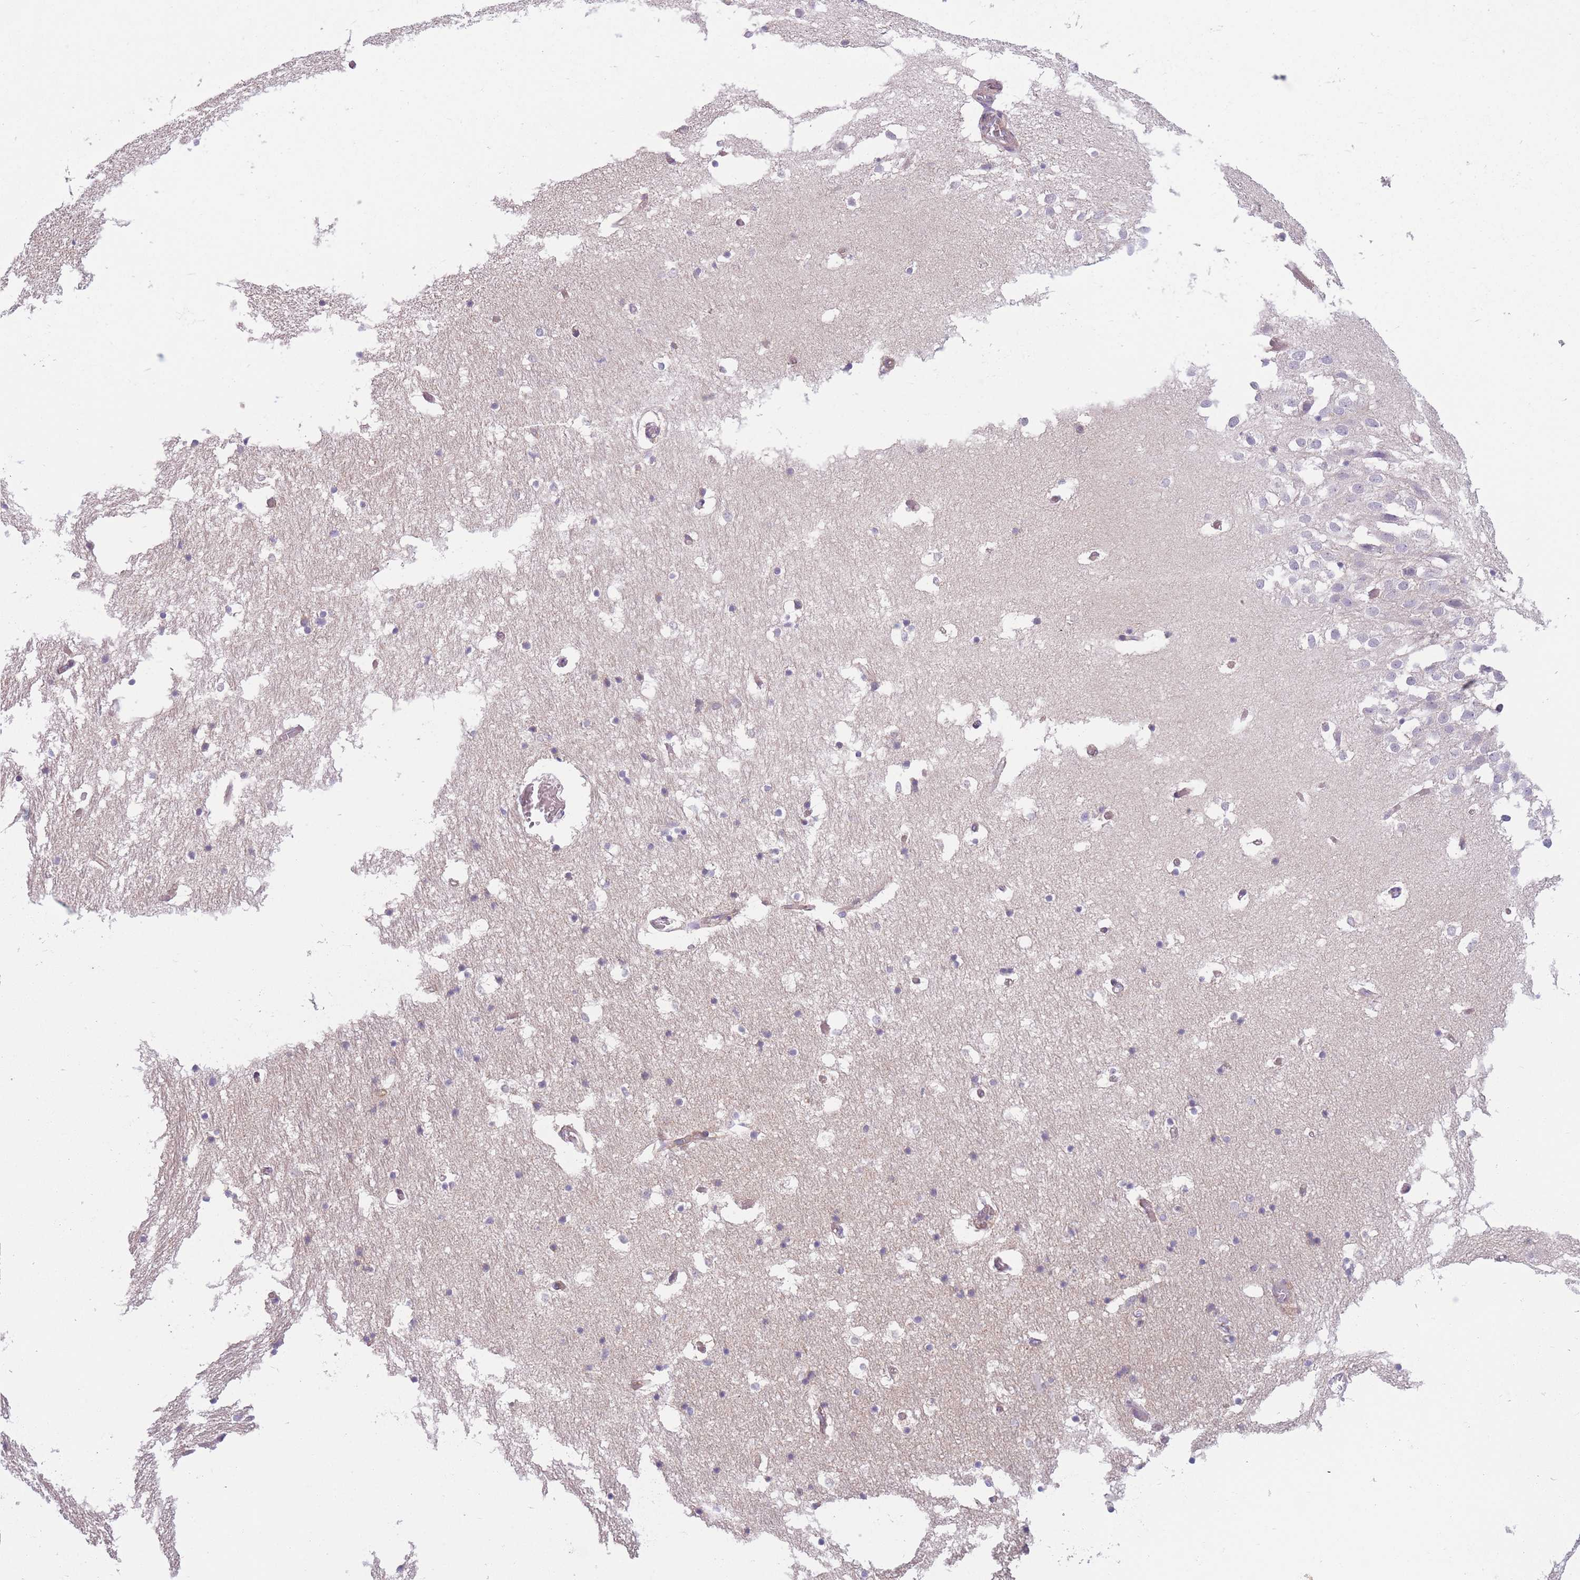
{"staining": {"intensity": "negative", "quantity": "none", "location": "none"}, "tissue": "hippocampus", "cell_type": "Glial cells", "image_type": "normal", "snomed": [{"axis": "morphology", "description": "Normal tissue, NOS"}, {"axis": "topography", "description": "Hippocampus"}], "caption": "The histopathology image reveals no staining of glial cells in unremarkable hippocampus.", "gene": "SERPINB3", "patient": {"sex": "female", "age": 52}}